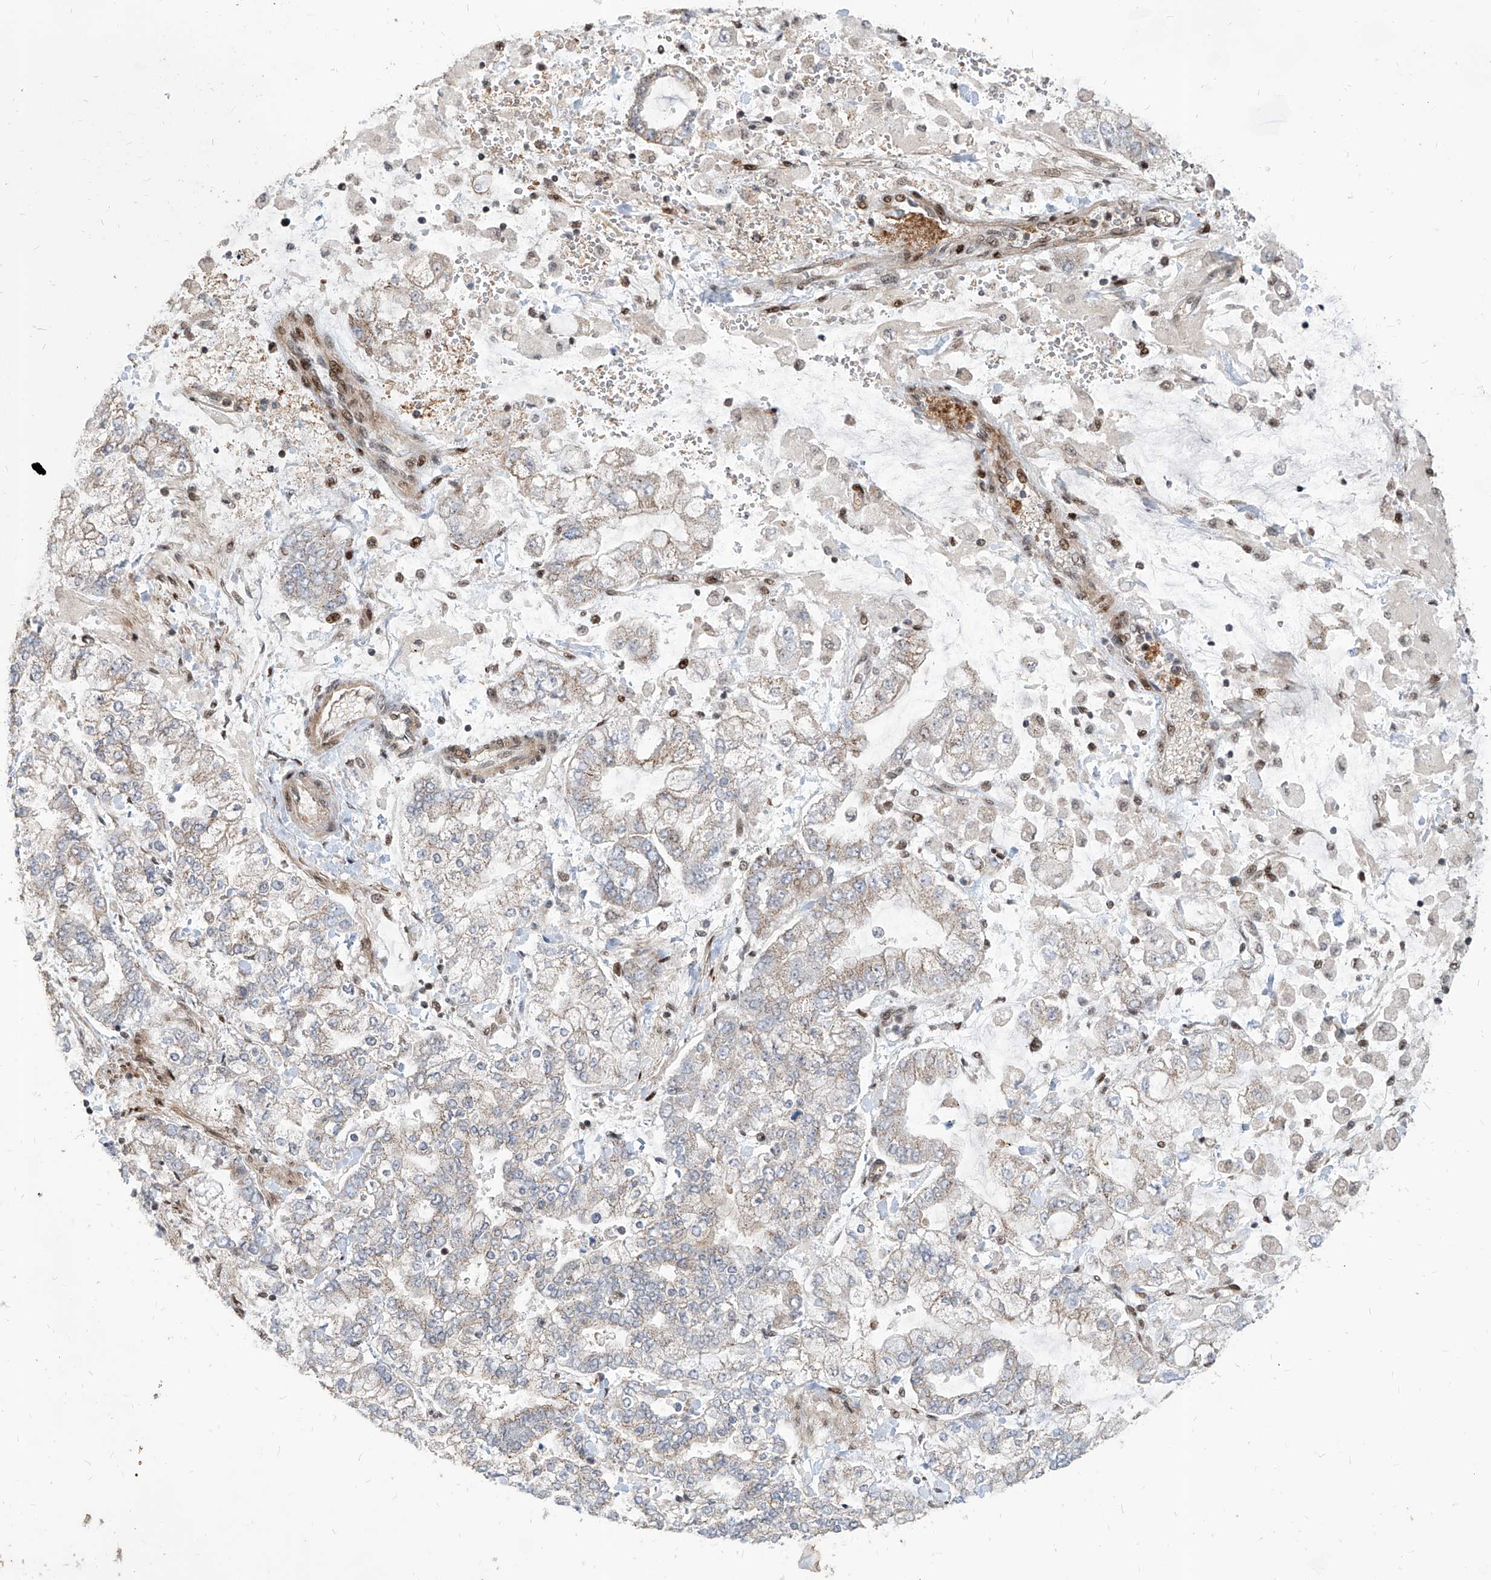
{"staining": {"intensity": "weak", "quantity": "25%-75%", "location": "cytoplasmic/membranous"}, "tissue": "stomach cancer", "cell_type": "Tumor cells", "image_type": "cancer", "snomed": [{"axis": "morphology", "description": "Normal tissue, NOS"}, {"axis": "morphology", "description": "Adenocarcinoma, NOS"}, {"axis": "topography", "description": "Stomach, upper"}, {"axis": "topography", "description": "Stomach"}], "caption": "The immunohistochemical stain labels weak cytoplasmic/membranous staining in tumor cells of stomach cancer (adenocarcinoma) tissue. The protein is stained brown, and the nuclei are stained in blue (DAB IHC with brightfield microscopy, high magnification).", "gene": "IRF2", "patient": {"sex": "male", "age": 76}}